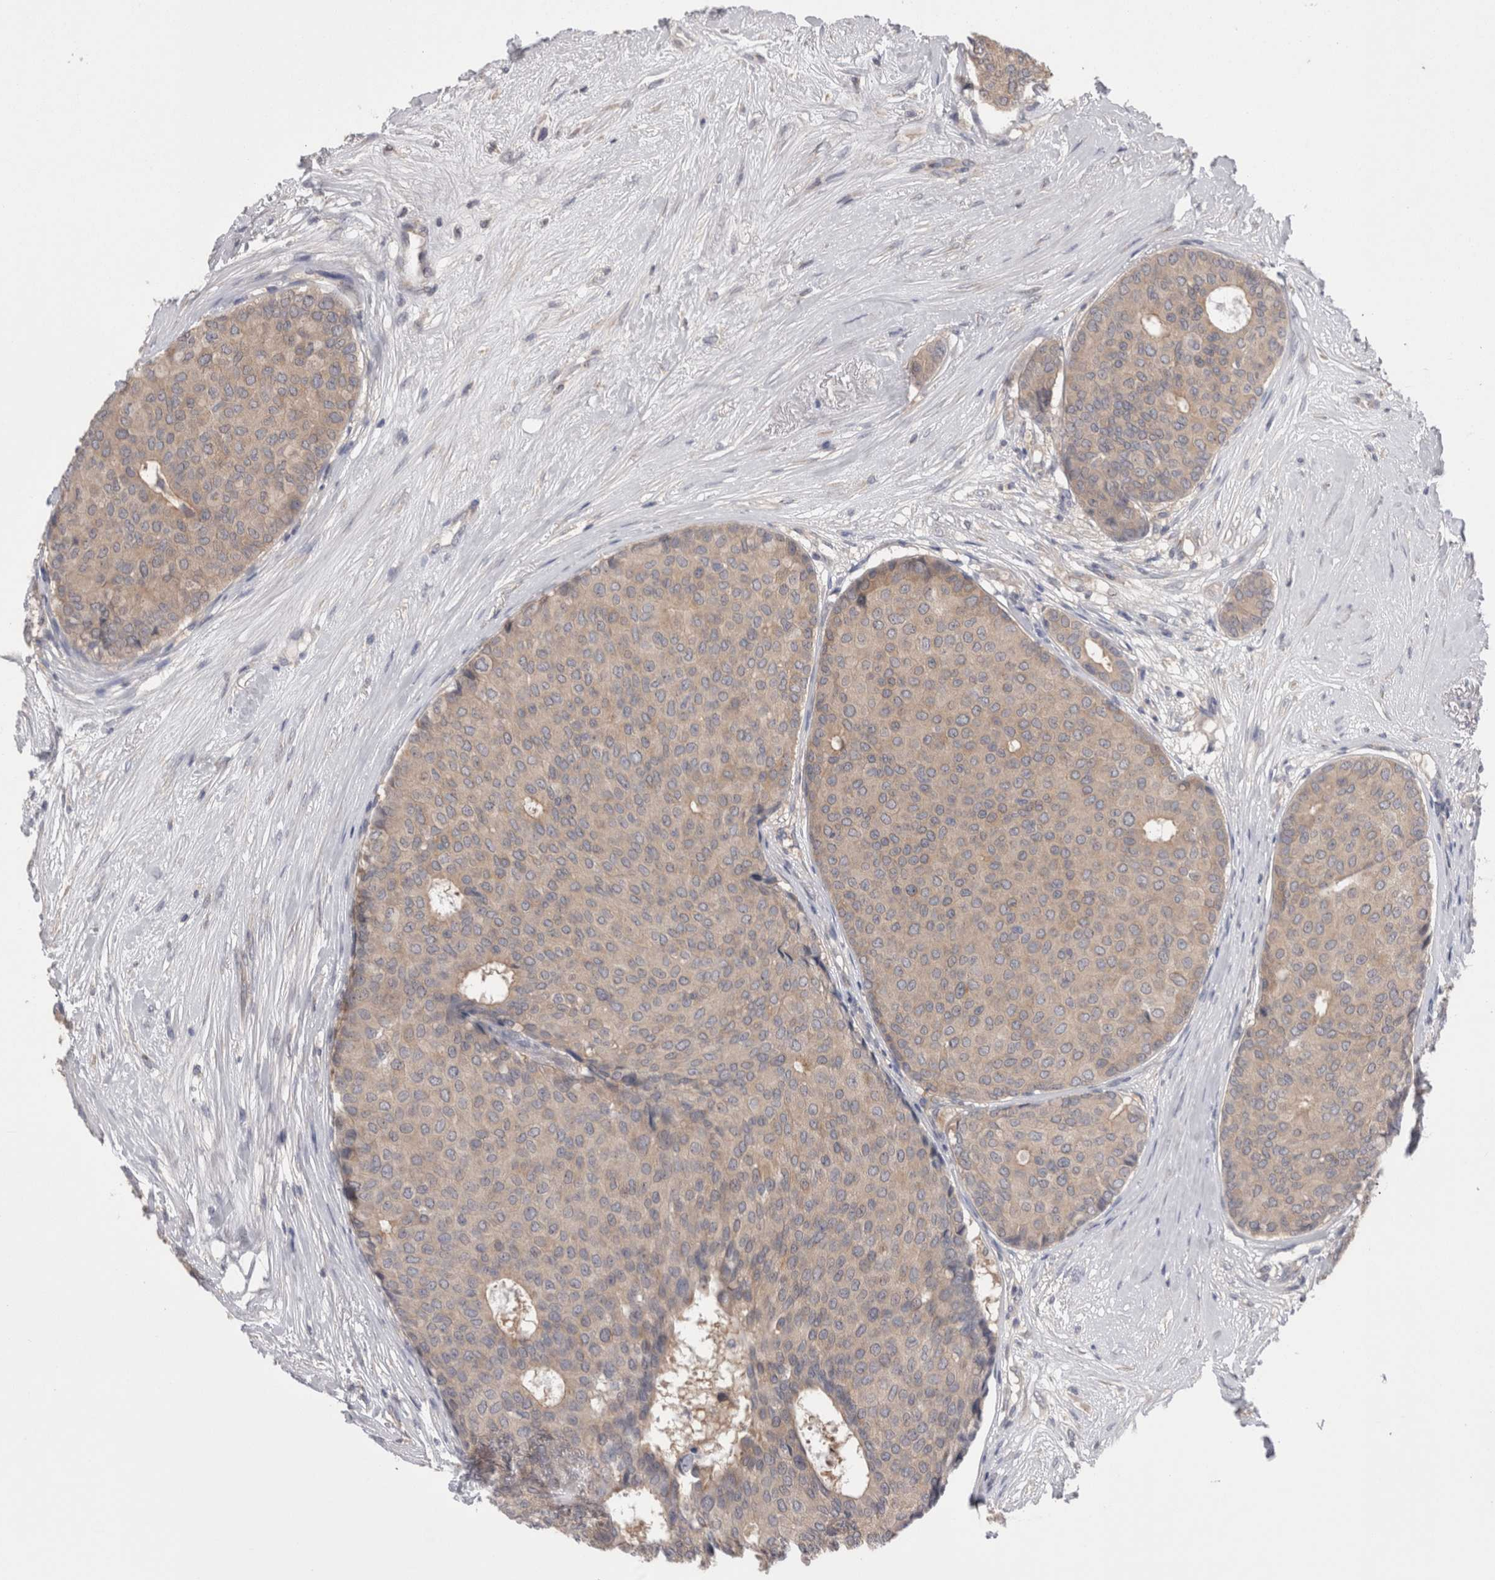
{"staining": {"intensity": "weak", "quantity": ">75%", "location": "cytoplasmic/membranous"}, "tissue": "breast cancer", "cell_type": "Tumor cells", "image_type": "cancer", "snomed": [{"axis": "morphology", "description": "Duct carcinoma"}, {"axis": "topography", "description": "Breast"}], "caption": "Weak cytoplasmic/membranous positivity is present in about >75% of tumor cells in breast cancer (infiltrating ductal carcinoma).", "gene": "DCTN6", "patient": {"sex": "female", "age": 75}}